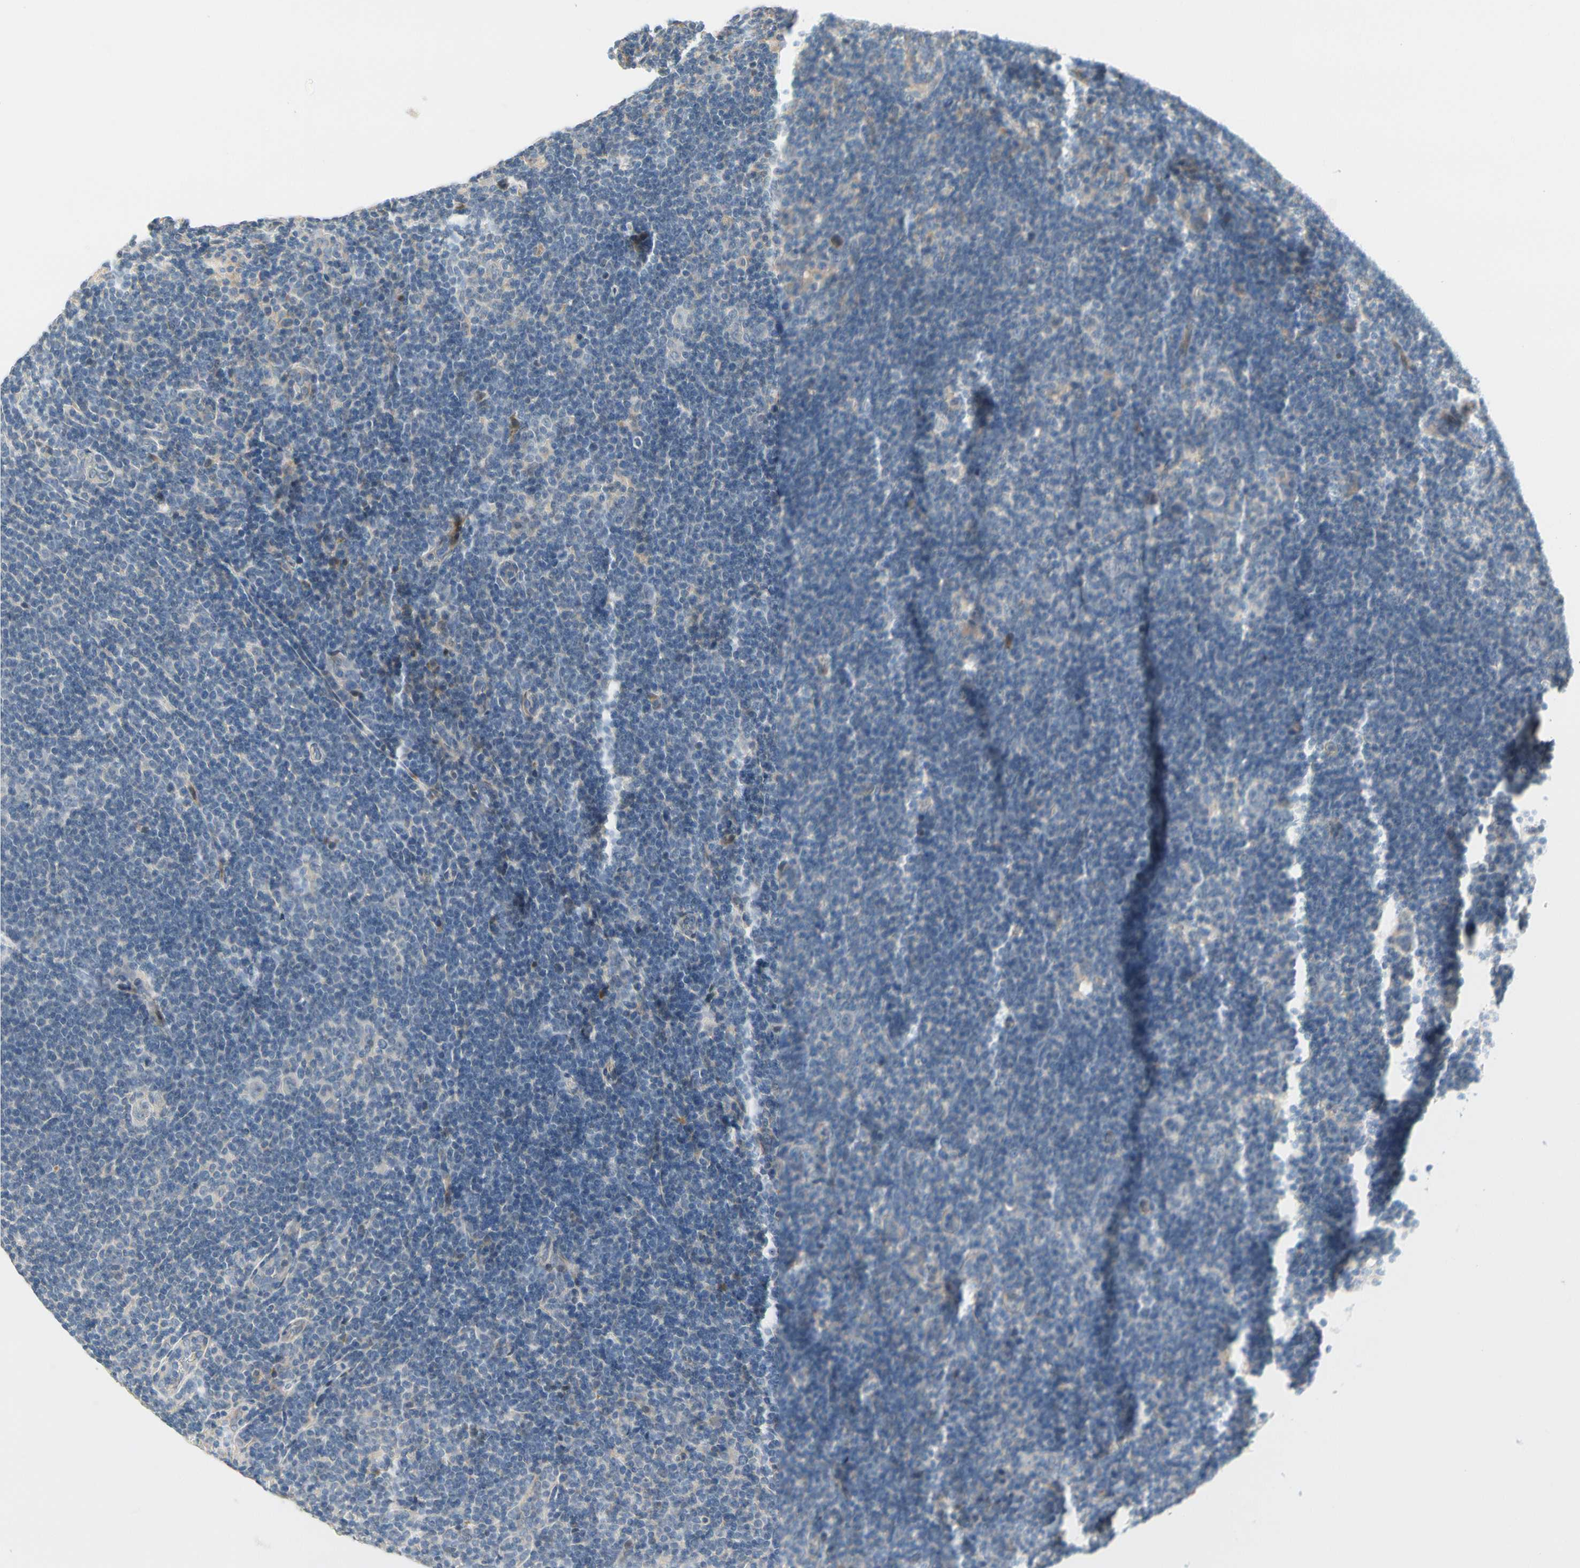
{"staining": {"intensity": "weak", "quantity": "<25%", "location": "cytoplasmic/membranous"}, "tissue": "lymphoma", "cell_type": "Tumor cells", "image_type": "cancer", "snomed": [{"axis": "morphology", "description": "Hodgkin's disease, NOS"}, {"axis": "topography", "description": "Lymph node"}], "caption": "Immunohistochemistry (IHC) of Hodgkin's disease reveals no staining in tumor cells. (IHC, brightfield microscopy, high magnification).", "gene": "PIP5K1B", "patient": {"sex": "female", "age": 57}}